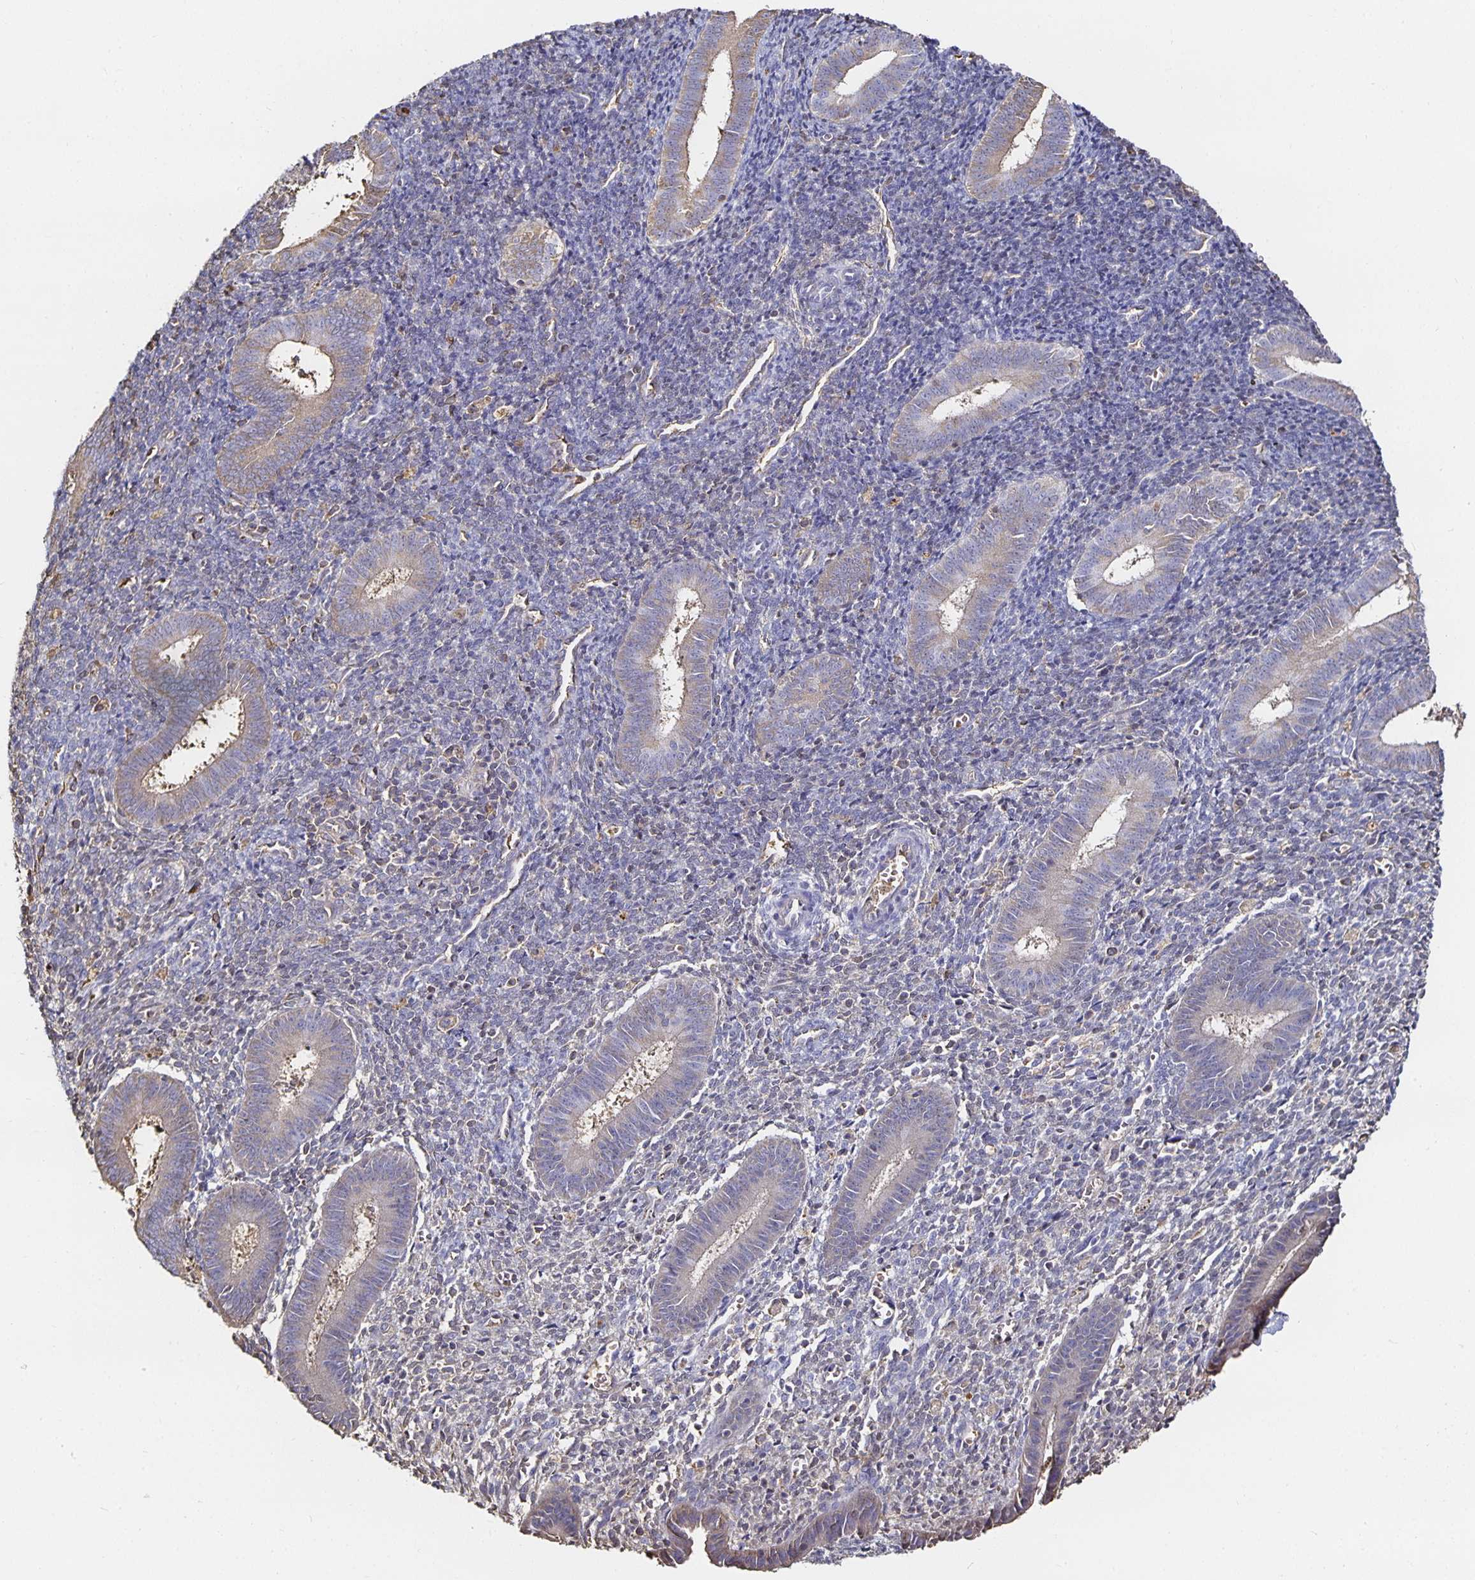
{"staining": {"intensity": "negative", "quantity": "none", "location": "none"}, "tissue": "endometrium", "cell_type": "Cells in endometrial stroma", "image_type": "normal", "snomed": [{"axis": "morphology", "description": "Normal tissue, NOS"}, {"axis": "topography", "description": "Endometrium"}], "caption": "The photomicrograph shows no staining of cells in endometrial stroma in unremarkable endometrium. (Stains: DAB (3,3'-diaminobenzidine) IHC with hematoxylin counter stain, Microscopy: brightfield microscopy at high magnification).", "gene": "TTR", "patient": {"sex": "female", "age": 25}}